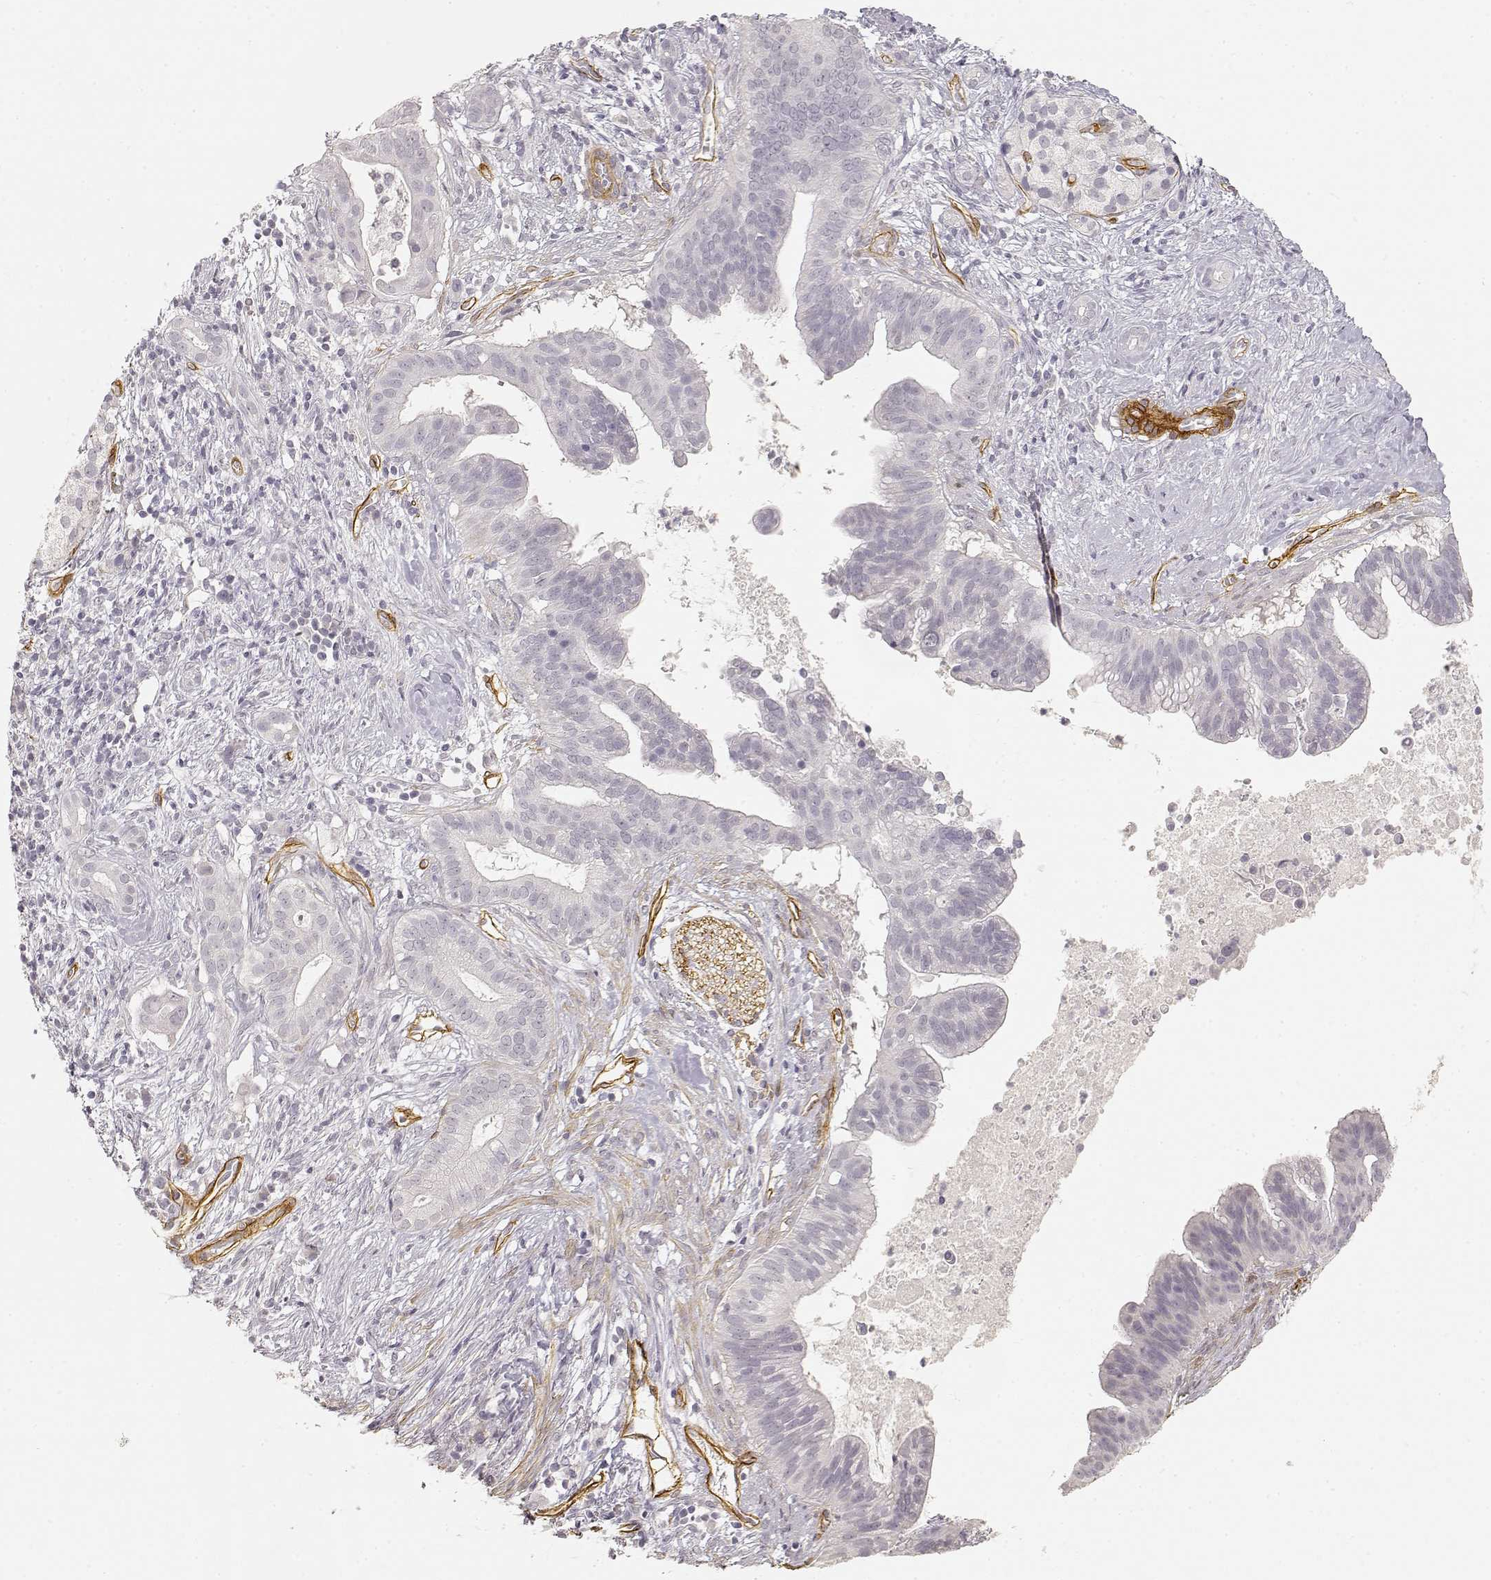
{"staining": {"intensity": "negative", "quantity": "none", "location": "none"}, "tissue": "pancreatic cancer", "cell_type": "Tumor cells", "image_type": "cancer", "snomed": [{"axis": "morphology", "description": "Adenocarcinoma, NOS"}, {"axis": "topography", "description": "Pancreas"}], "caption": "This is an immunohistochemistry (IHC) micrograph of pancreatic adenocarcinoma. There is no staining in tumor cells.", "gene": "LAMA4", "patient": {"sex": "male", "age": 61}}